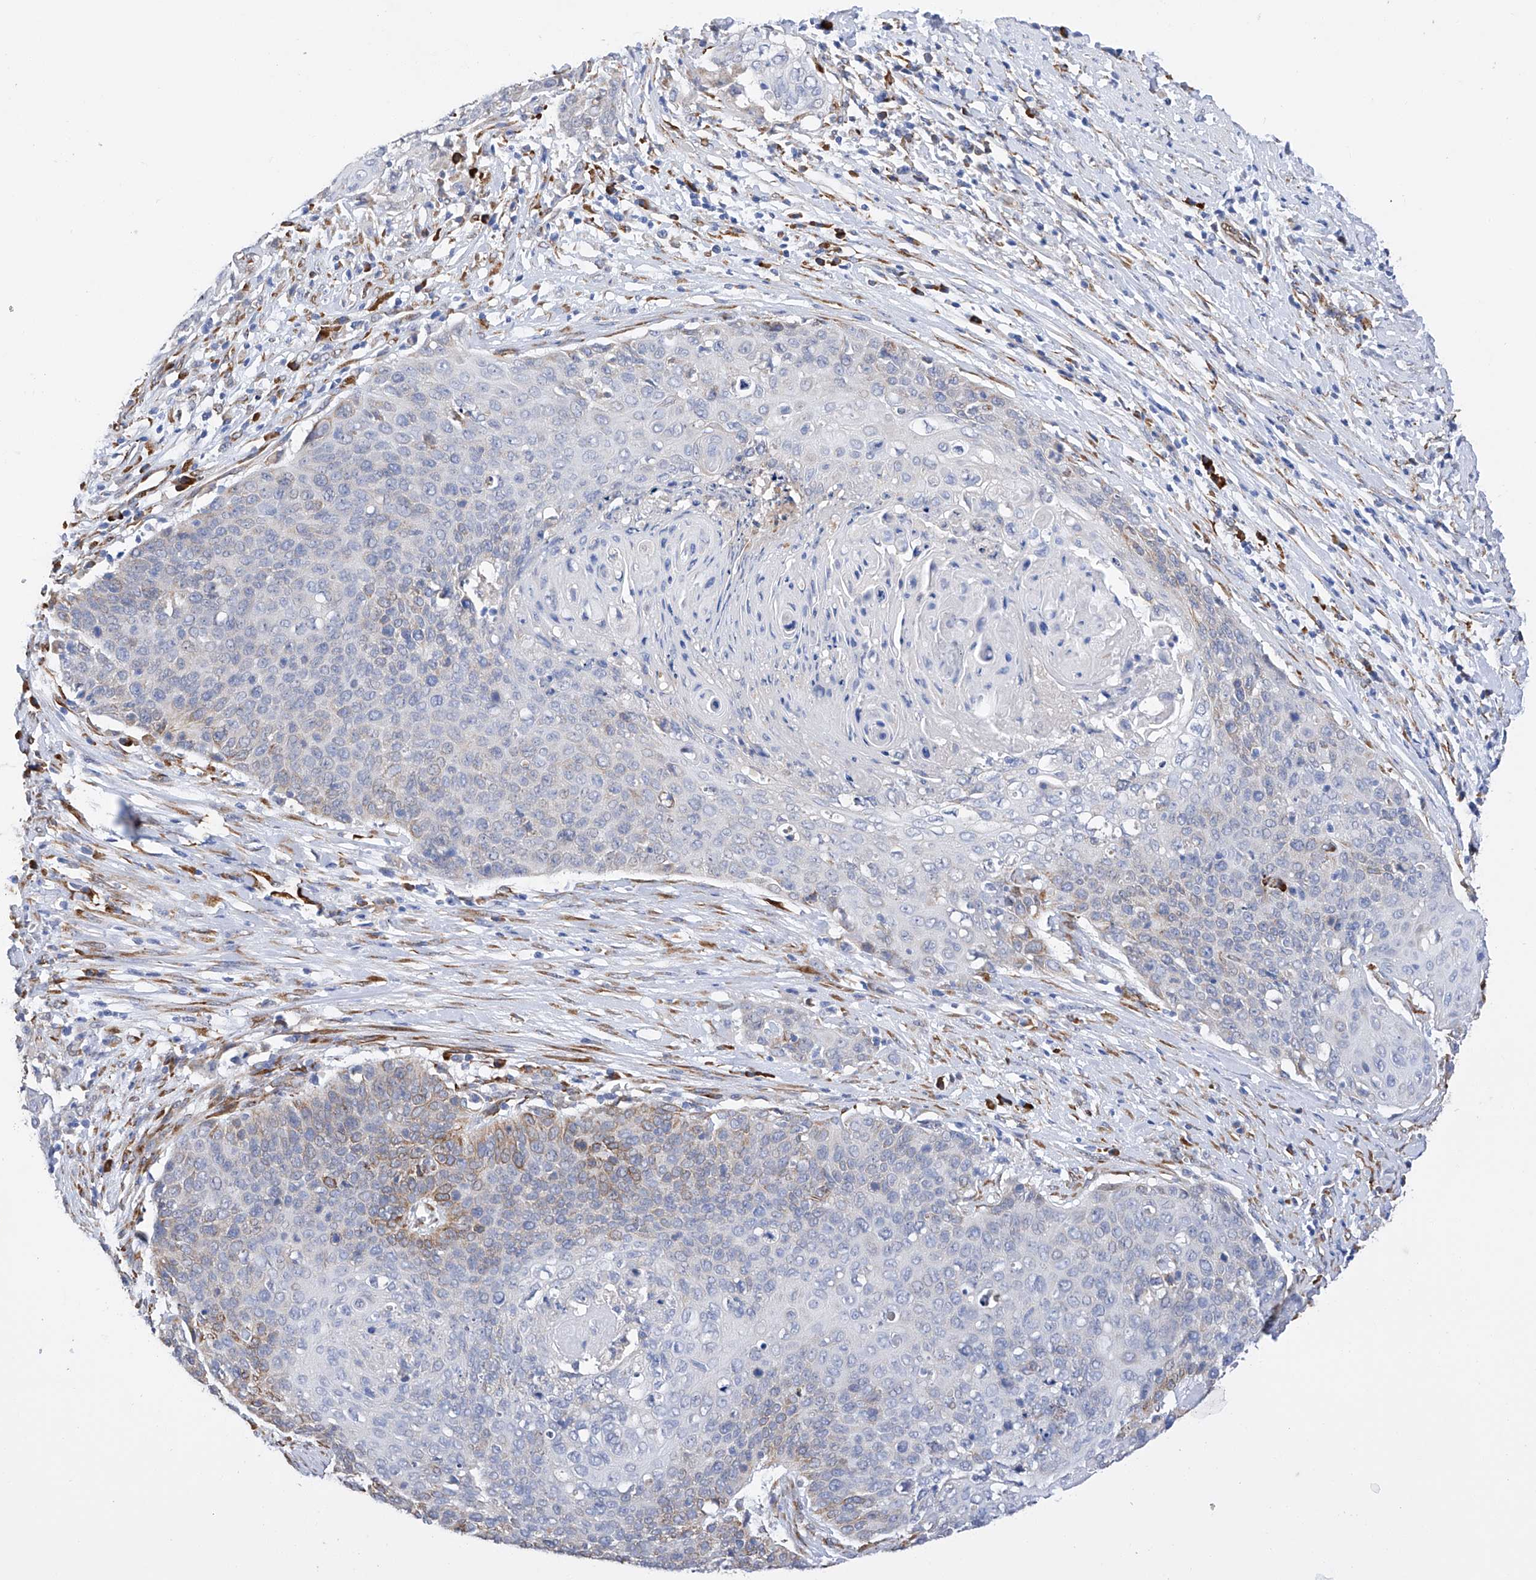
{"staining": {"intensity": "moderate", "quantity": "<25%", "location": "cytoplasmic/membranous"}, "tissue": "cervical cancer", "cell_type": "Tumor cells", "image_type": "cancer", "snomed": [{"axis": "morphology", "description": "Squamous cell carcinoma, NOS"}, {"axis": "topography", "description": "Cervix"}], "caption": "Tumor cells exhibit moderate cytoplasmic/membranous expression in approximately <25% of cells in squamous cell carcinoma (cervical).", "gene": "PDIA5", "patient": {"sex": "female", "age": 39}}